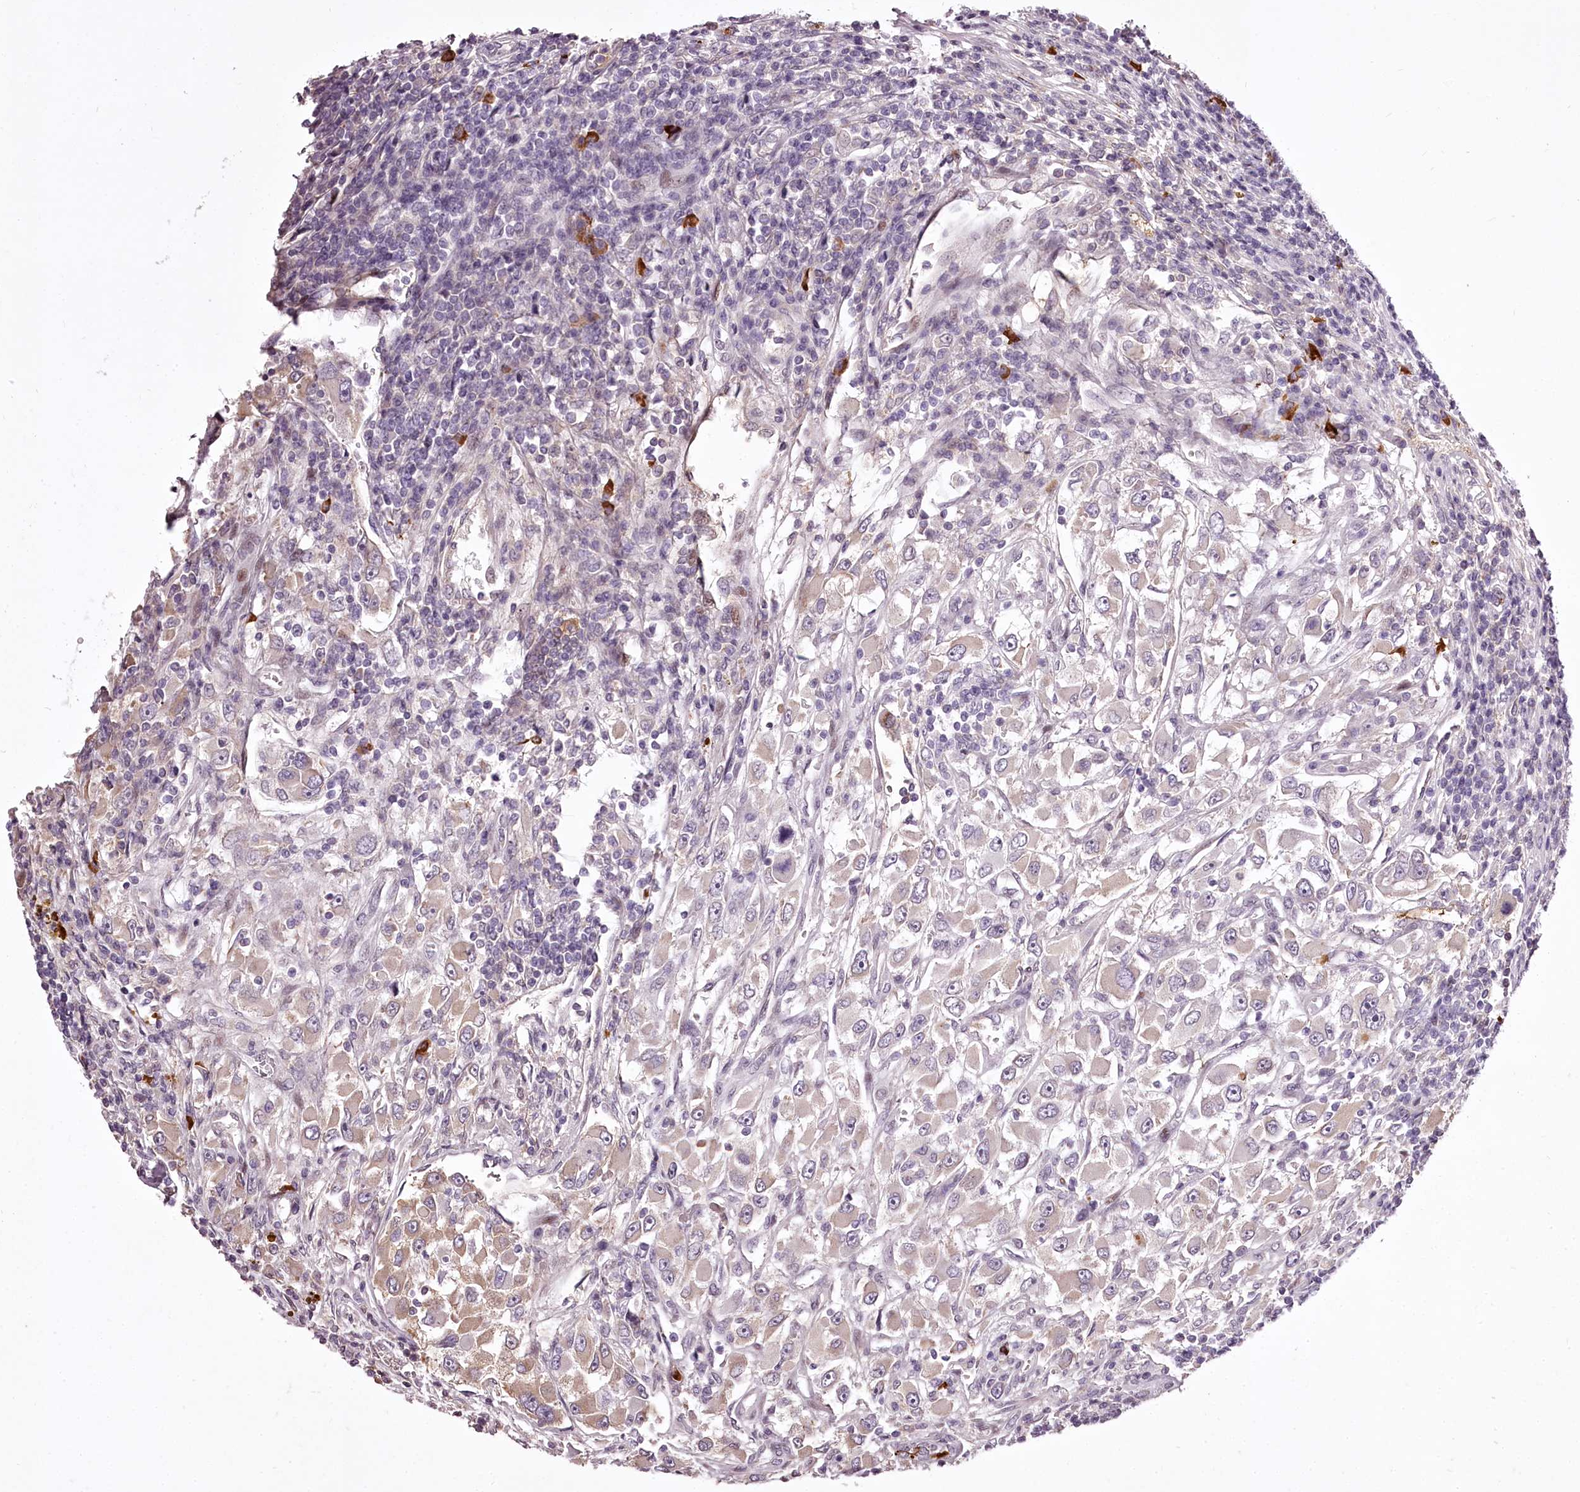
{"staining": {"intensity": "weak", "quantity": "25%-75%", "location": "cytoplasmic/membranous"}, "tissue": "renal cancer", "cell_type": "Tumor cells", "image_type": "cancer", "snomed": [{"axis": "morphology", "description": "Adenocarcinoma, NOS"}, {"axis": "topography", "description": "Kidney"}], "caption": "Adenocarcinoma (renal) stained for a protein (brown) demonstrates weak cytoplasmic/membranous positive expression in about 25%-75% of tumor cells.", "gene": "C1orf56", "patient": {"sex": "female", "age": 52}}